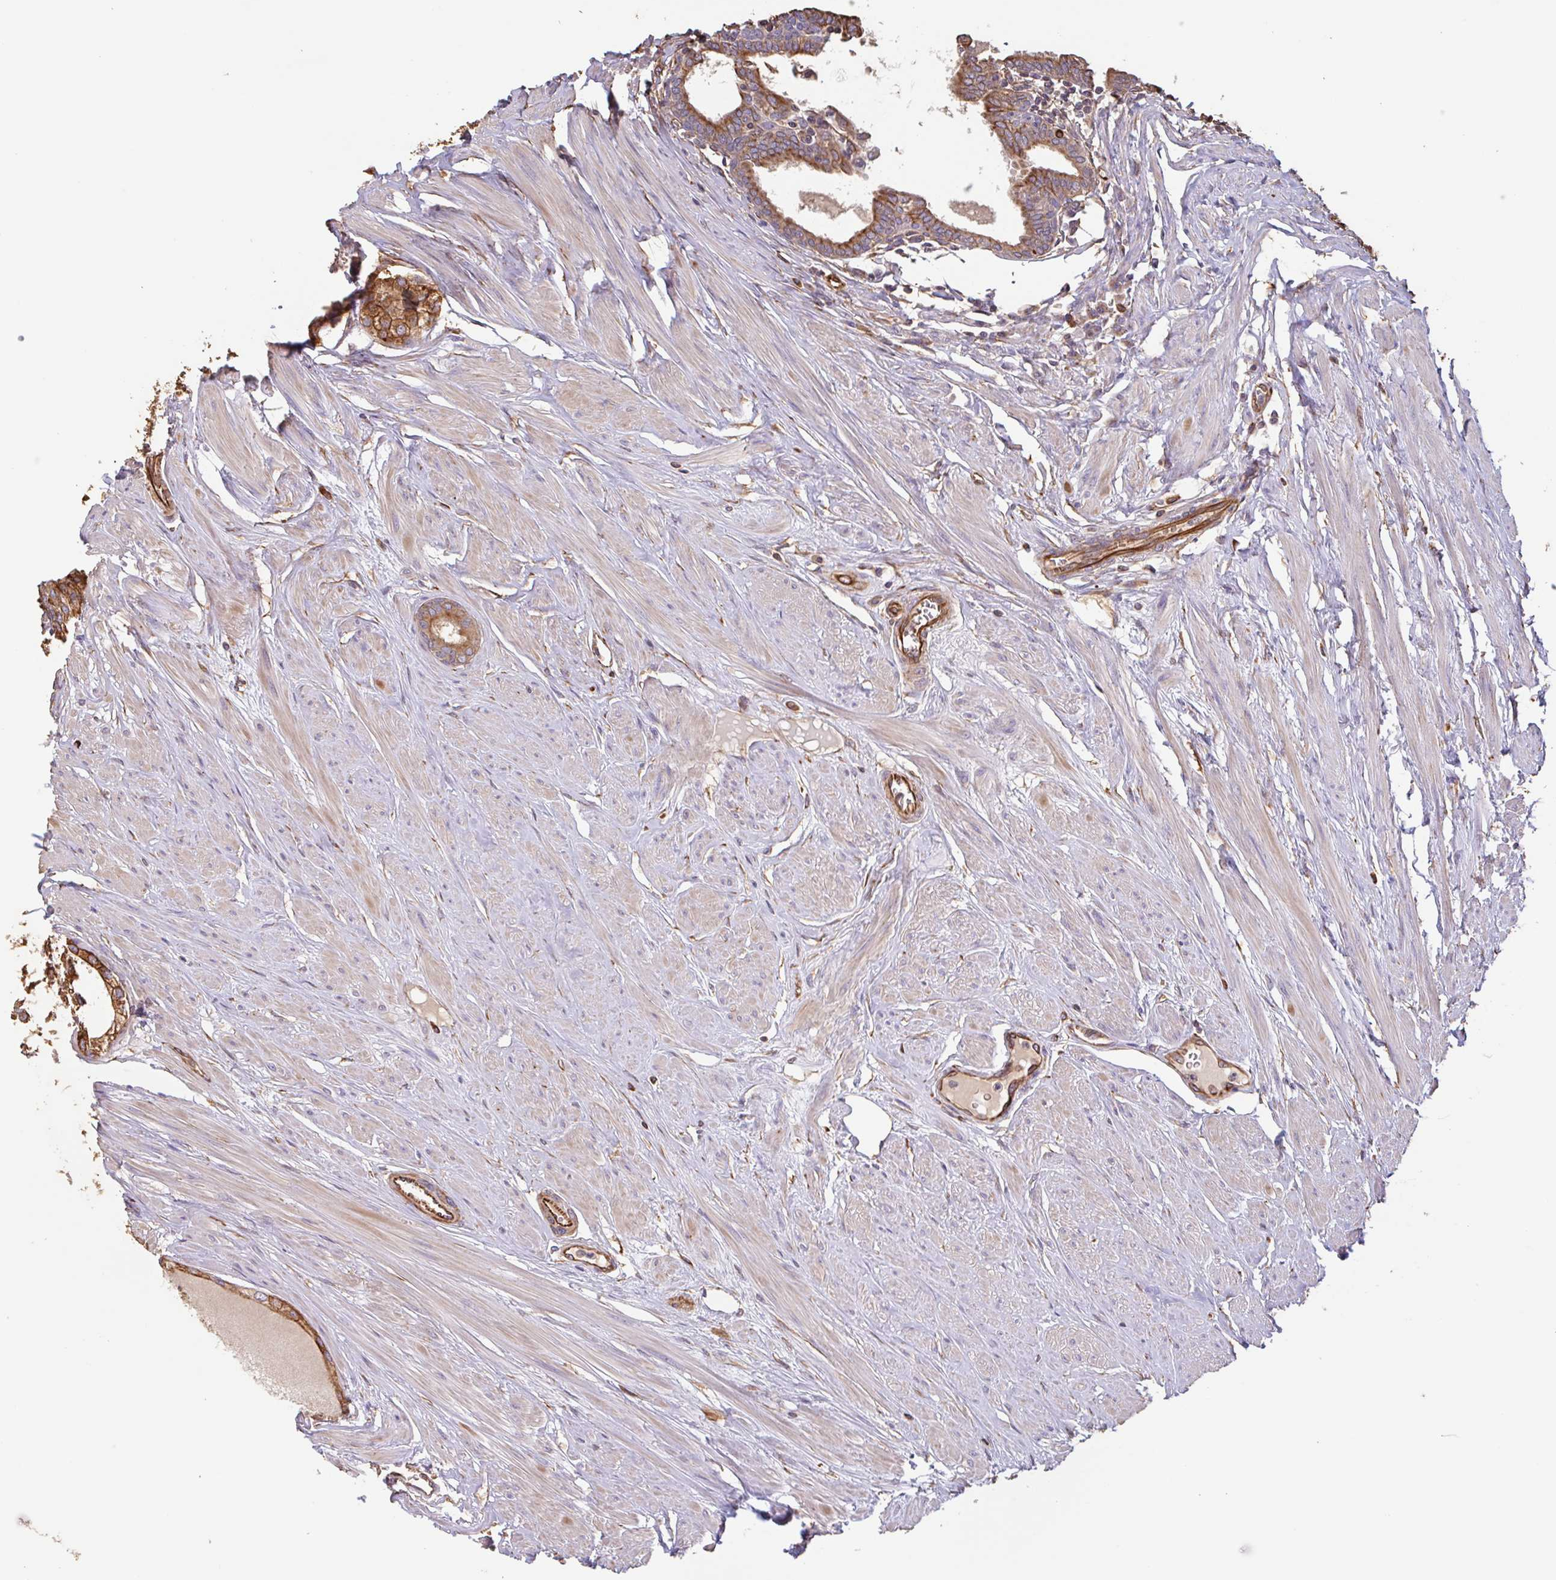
{"staining": {"intensity": "moderate", "quantity": ">75%", "location": "cytoplasmic/membranous"}, "tissue": "prostate", "cell_type": "Glandular cells", "image_type": "normal", "snomed": [{"axis": "morphology", "description": "Normal tissue, NOS"}, {"axis": "topography", "description": "Prostate"}, {"axis": "topography", "description": "Peripheral nerve tissue"}], "caption": "A high-resolution micrograph shows immunohistochemistry staining of unremarkable prostate, which displays moderate cytoplasmic/membranous expression in about >75% of glandular cells. Using DAB (brown) and hematoxylin (blue) stains, captured at high magnification using brightfield microscopy.", "gene": "ZNF790", "patient": {"sex": "male", "age": 55}}